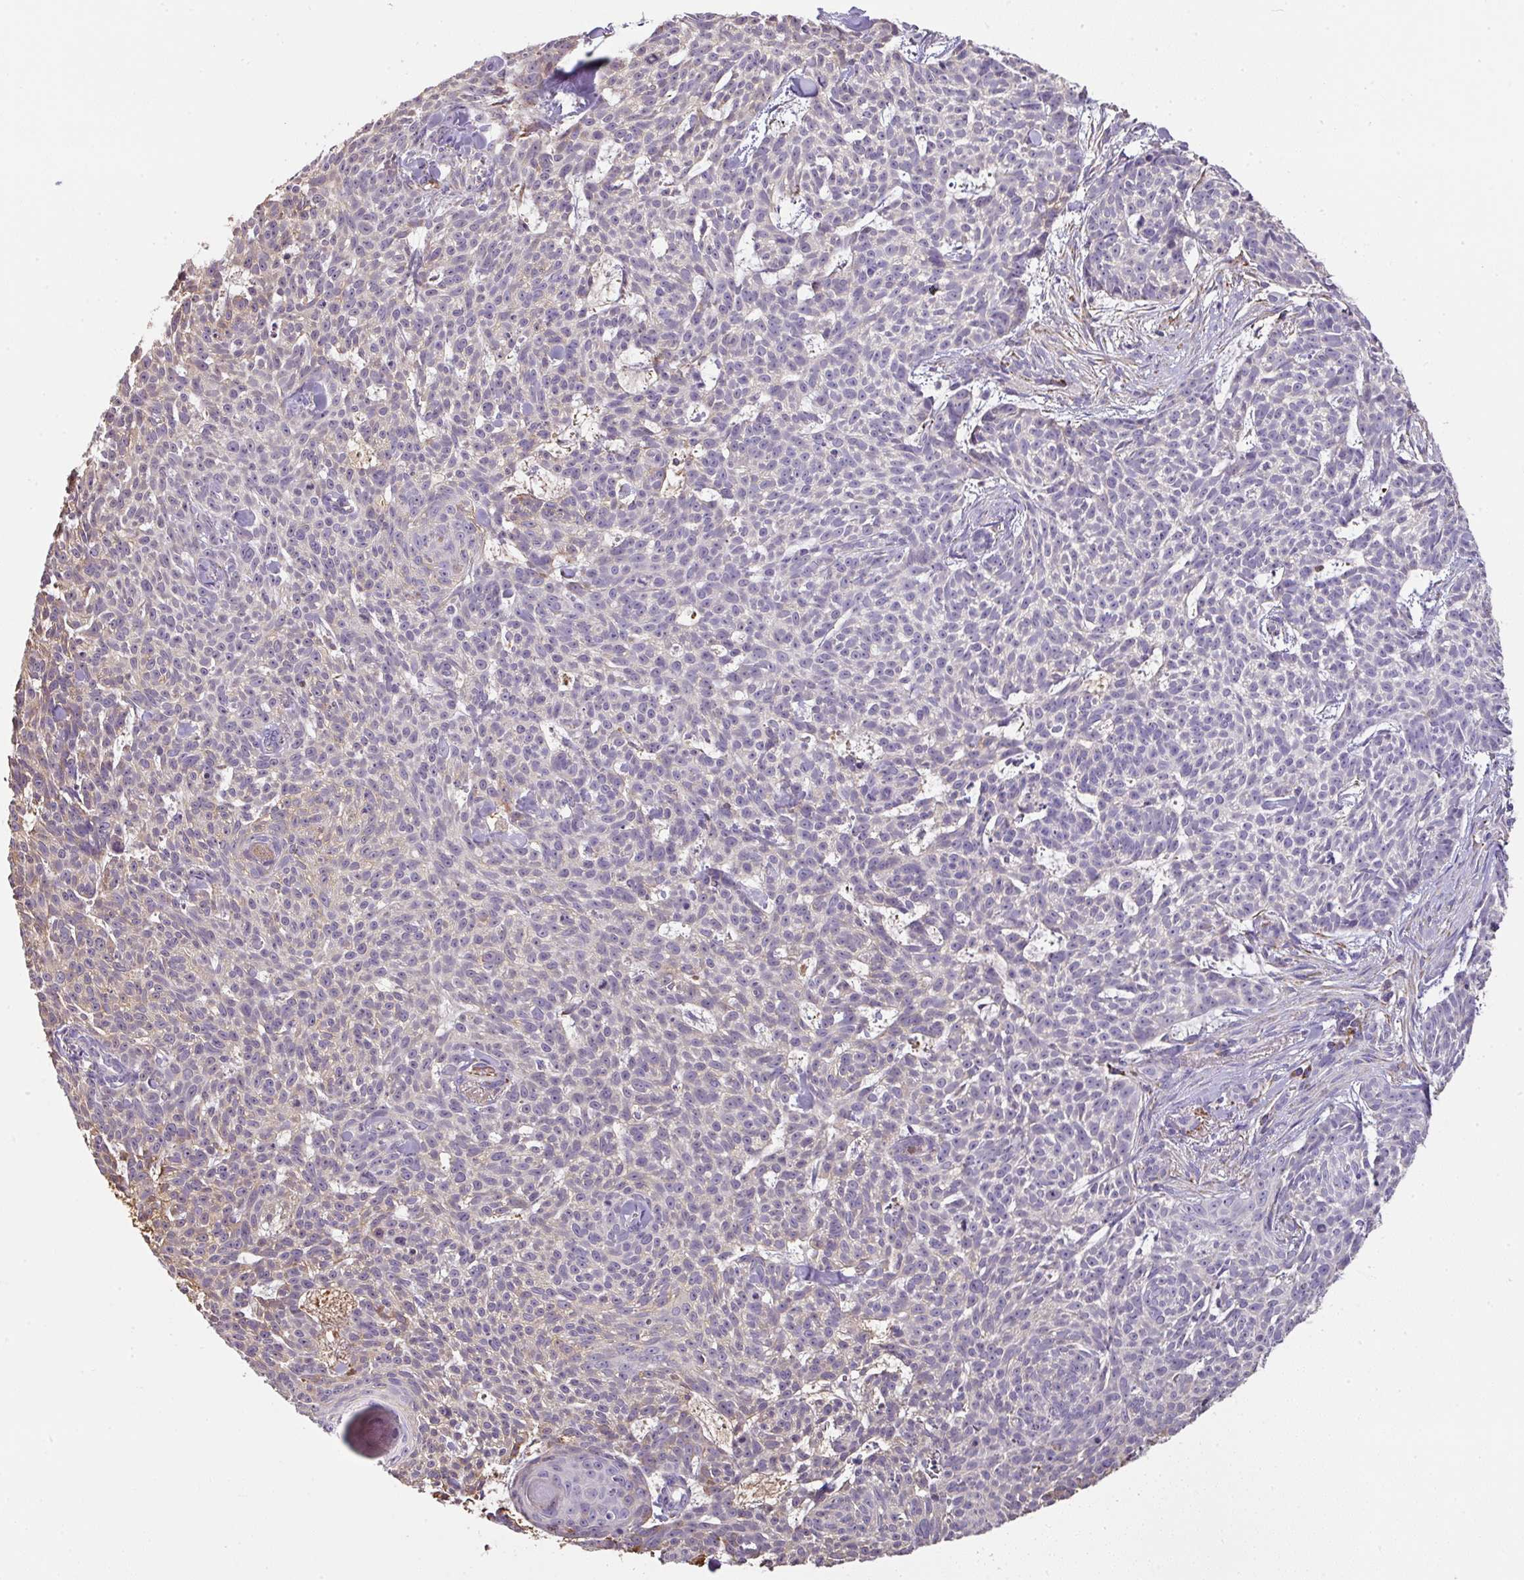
{"staining": {"intensity": "negative", "quantity": "none", "location": "none"}, "tissue": "skin cancer", "cell_type": "Tumor cells", "image_type": "cancer", "snomed": [{"axis": "morphology", "description": "Basal cell carcinoma"}, {"axis": "topography", "description": "Skin"}], "caption": "Image shows no significant protein staining in tumor cells of skin cancer. (Stains: DAB (3,3'-diaminobenzidine) IHC with hematoxylin counter stain, Microscopy: brightfield microscopy at high magnification).", "gene": "CCZ1", "patient": {"sex": "female", "age": 93}}